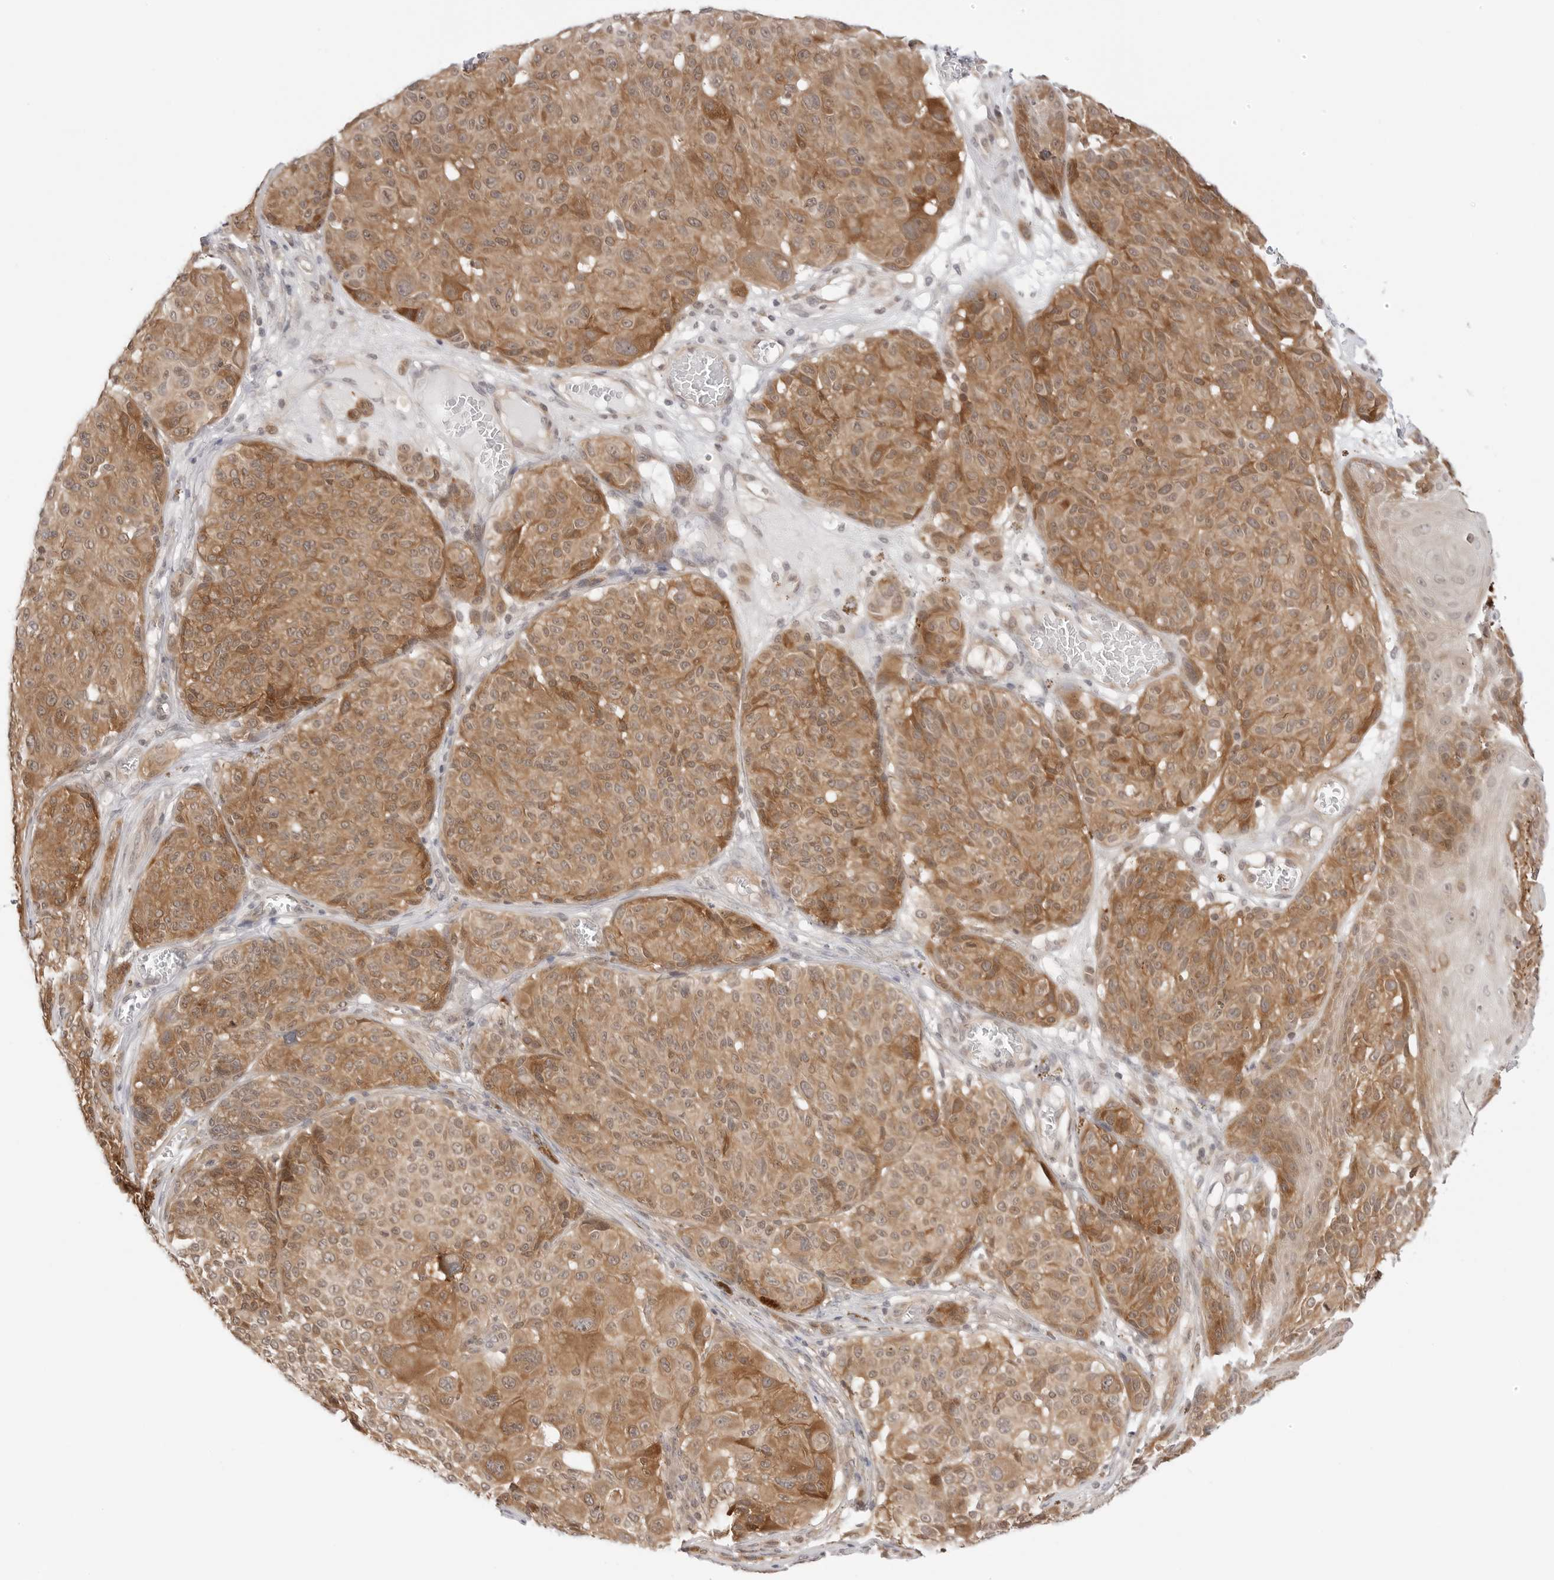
{"staining": {"intensity": "moderate", "quantity": ">75%", "location": "cytoplasmic/membranous"}, "tissue": "melanoma", "cell_type": "Tumor cells", "image_type": "cancer", "snomed": [{"axis": "morphology", "description": "Malignant melanoma, NOS"}, {"axis": "topography", "description": "Skin"}], "caption": "Human malignant melanoma stained with a brown dye demonstrates moderate cytoplasmic/membranous positive positivity in approximately >75% of tumor cells.", "gene": "NUDC", "patient": {"sex": "male", "age": 83}}